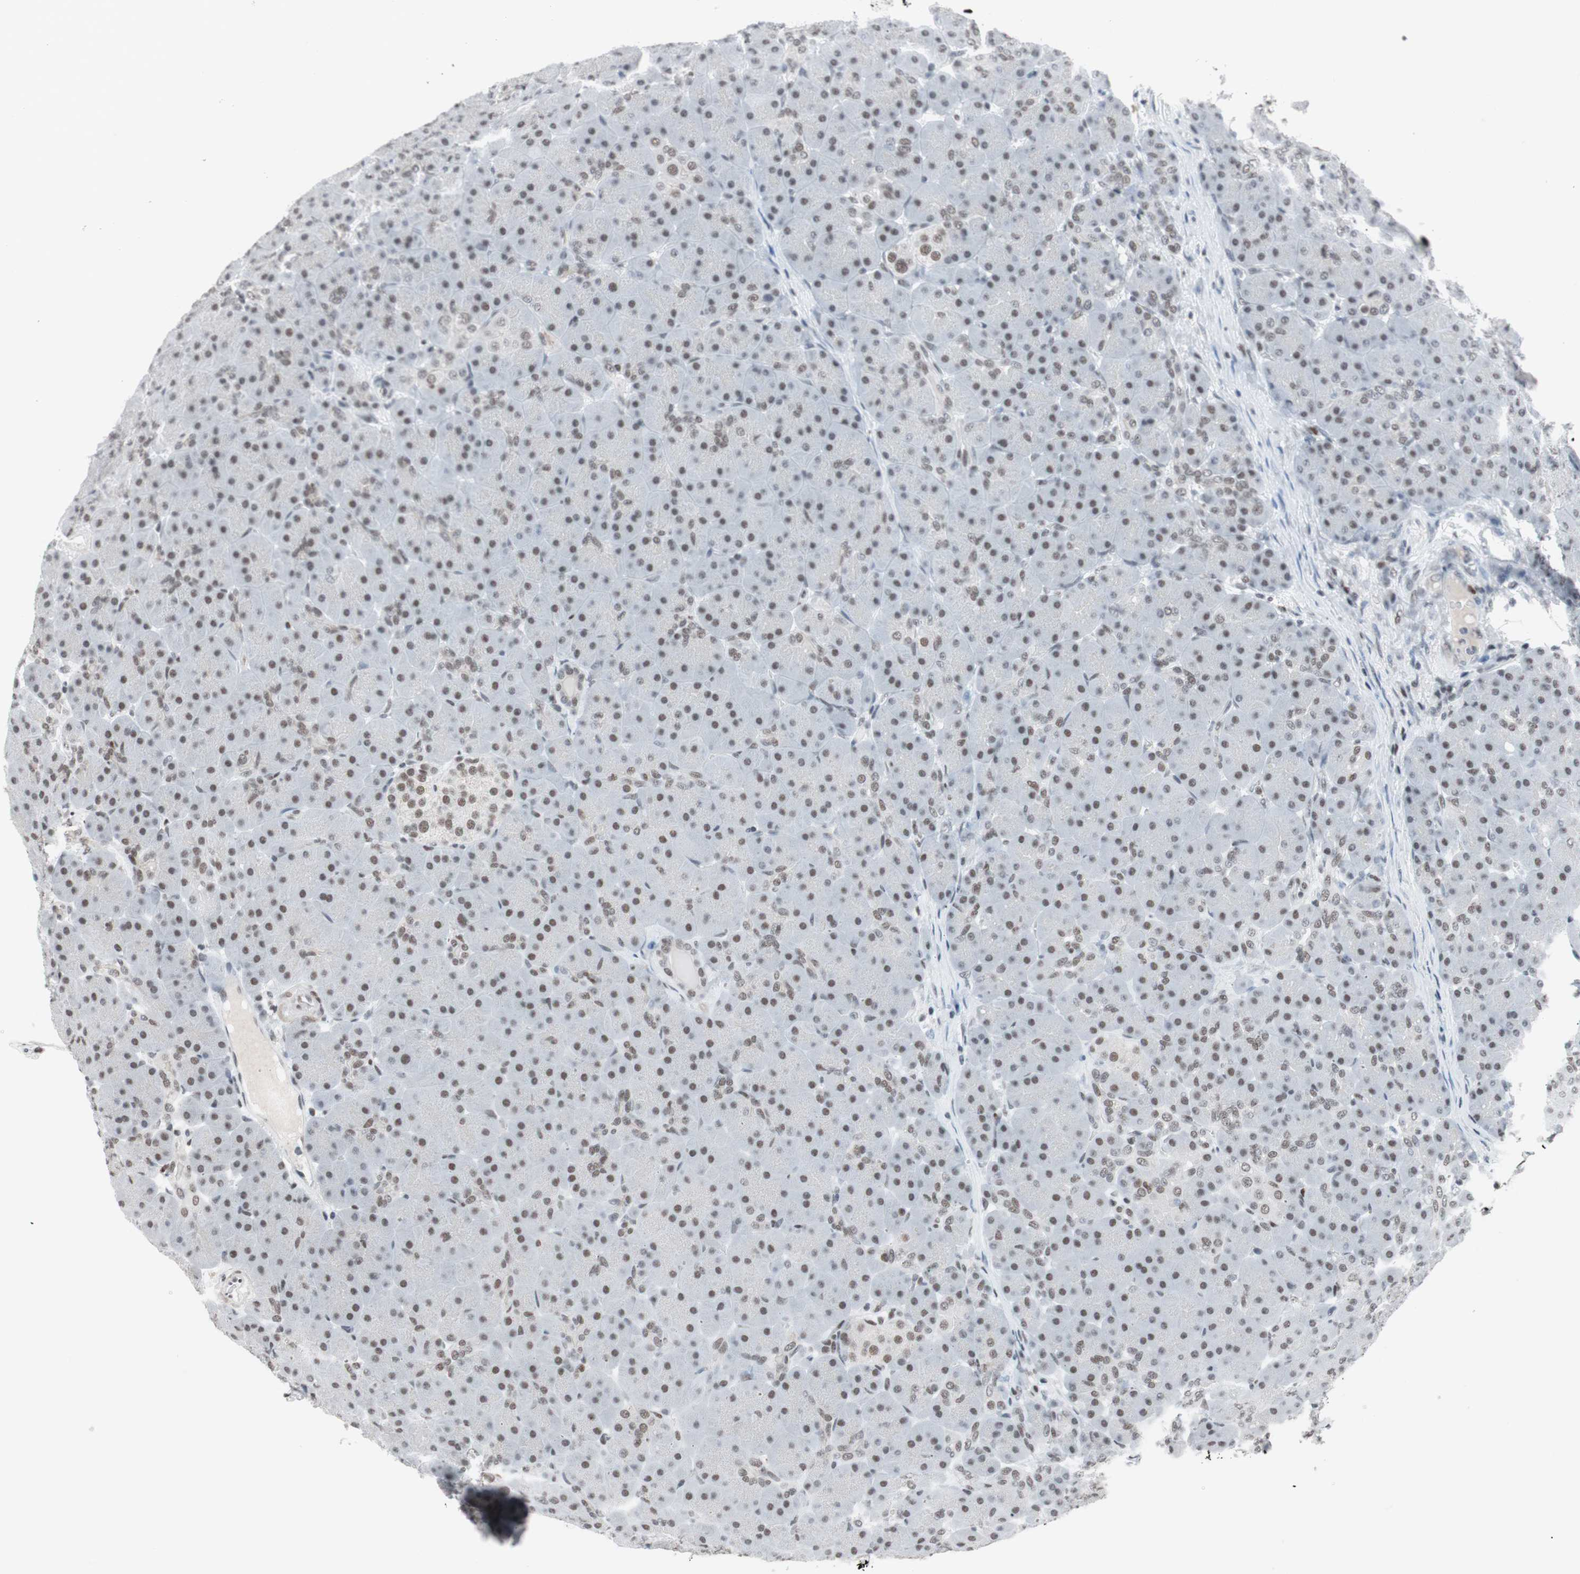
{"staining": {"intensity": "moderate", "quantity": ">75%", "location": "nuclear"}, "tissue": "pancreas", "cell_type": "Exocrine glandular cells", "image_type": "normal", "snomed": [{"axis": "morphology", "description": "Normal tissue, NOS"}, {"axis": "topography", "description": "Pancreas"}], "caption": "Protein expression analysis of benign human pancreas reveals moderate nuclear staining in approximately >75% of exocrine glandular cells. (DAB = brown stain, brightfield microscopy at high magnification).", "gene": "ARID1A", "patient": {"sex": "male", "age": 66}}